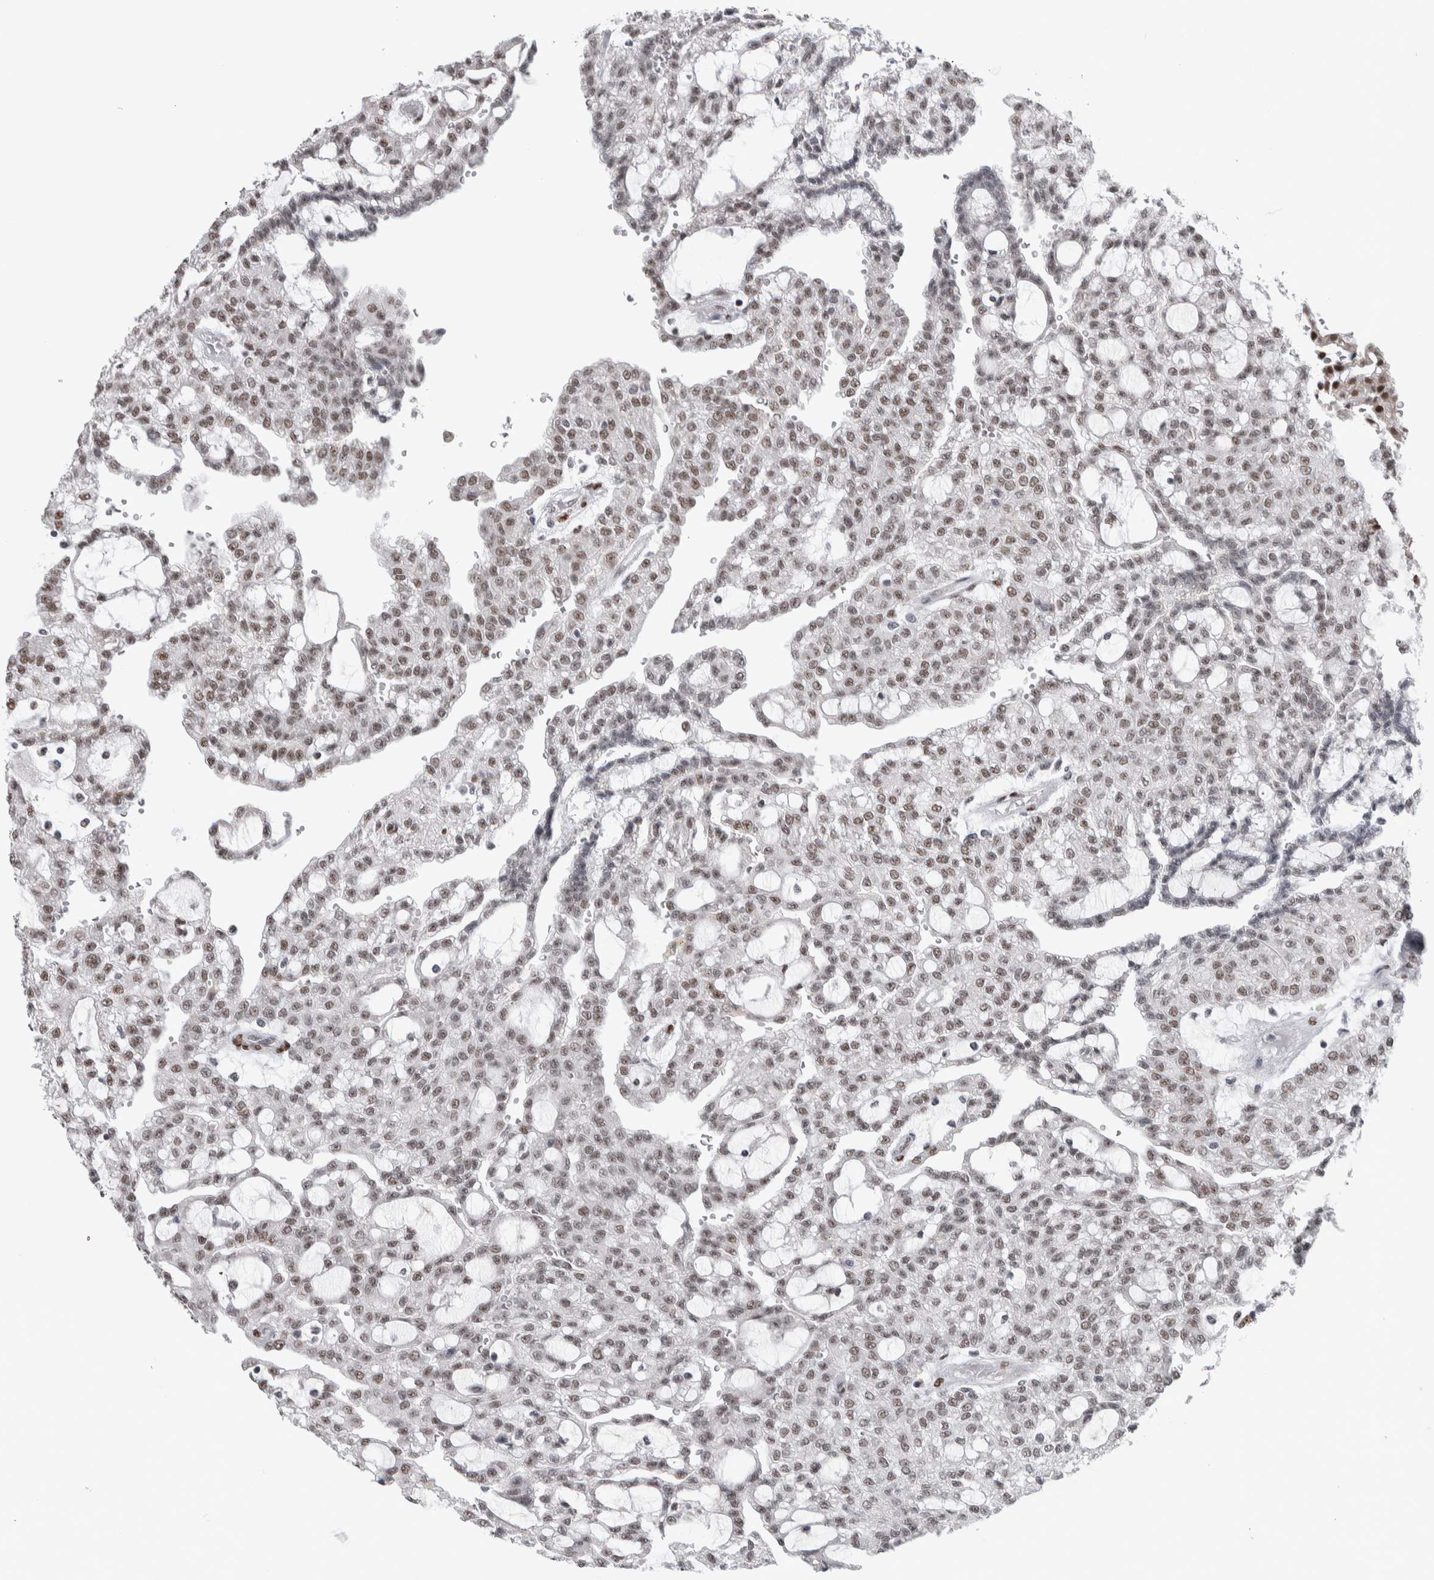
{"staining": {"intensity": "weak", "quantity": "25%-75%", "location": "nuclear"}, "tissue": "renal cancer", "cell_type": "Tumor cells", "image_type": "cancer", "snomed": [{"axis": "morphology", "description": "Adenocarcinoma, NOS"}, {"axis": "topography", "description": "Kidney"}], "caption": "Immunohistochemistry of human adenocarcinoma (renal) reveals low levels of weak nuclear expression in about 25%-75% of tumor cells. The staining was performed using DAB (3,3'-diaminobenzidine) to visualize the protein expression in brown, while the nuclei were stained in blue with hematoxylin (Magnification: 20x).", "gene": "HEXIM2", "patient": {"sex": "male", "age": 63}}